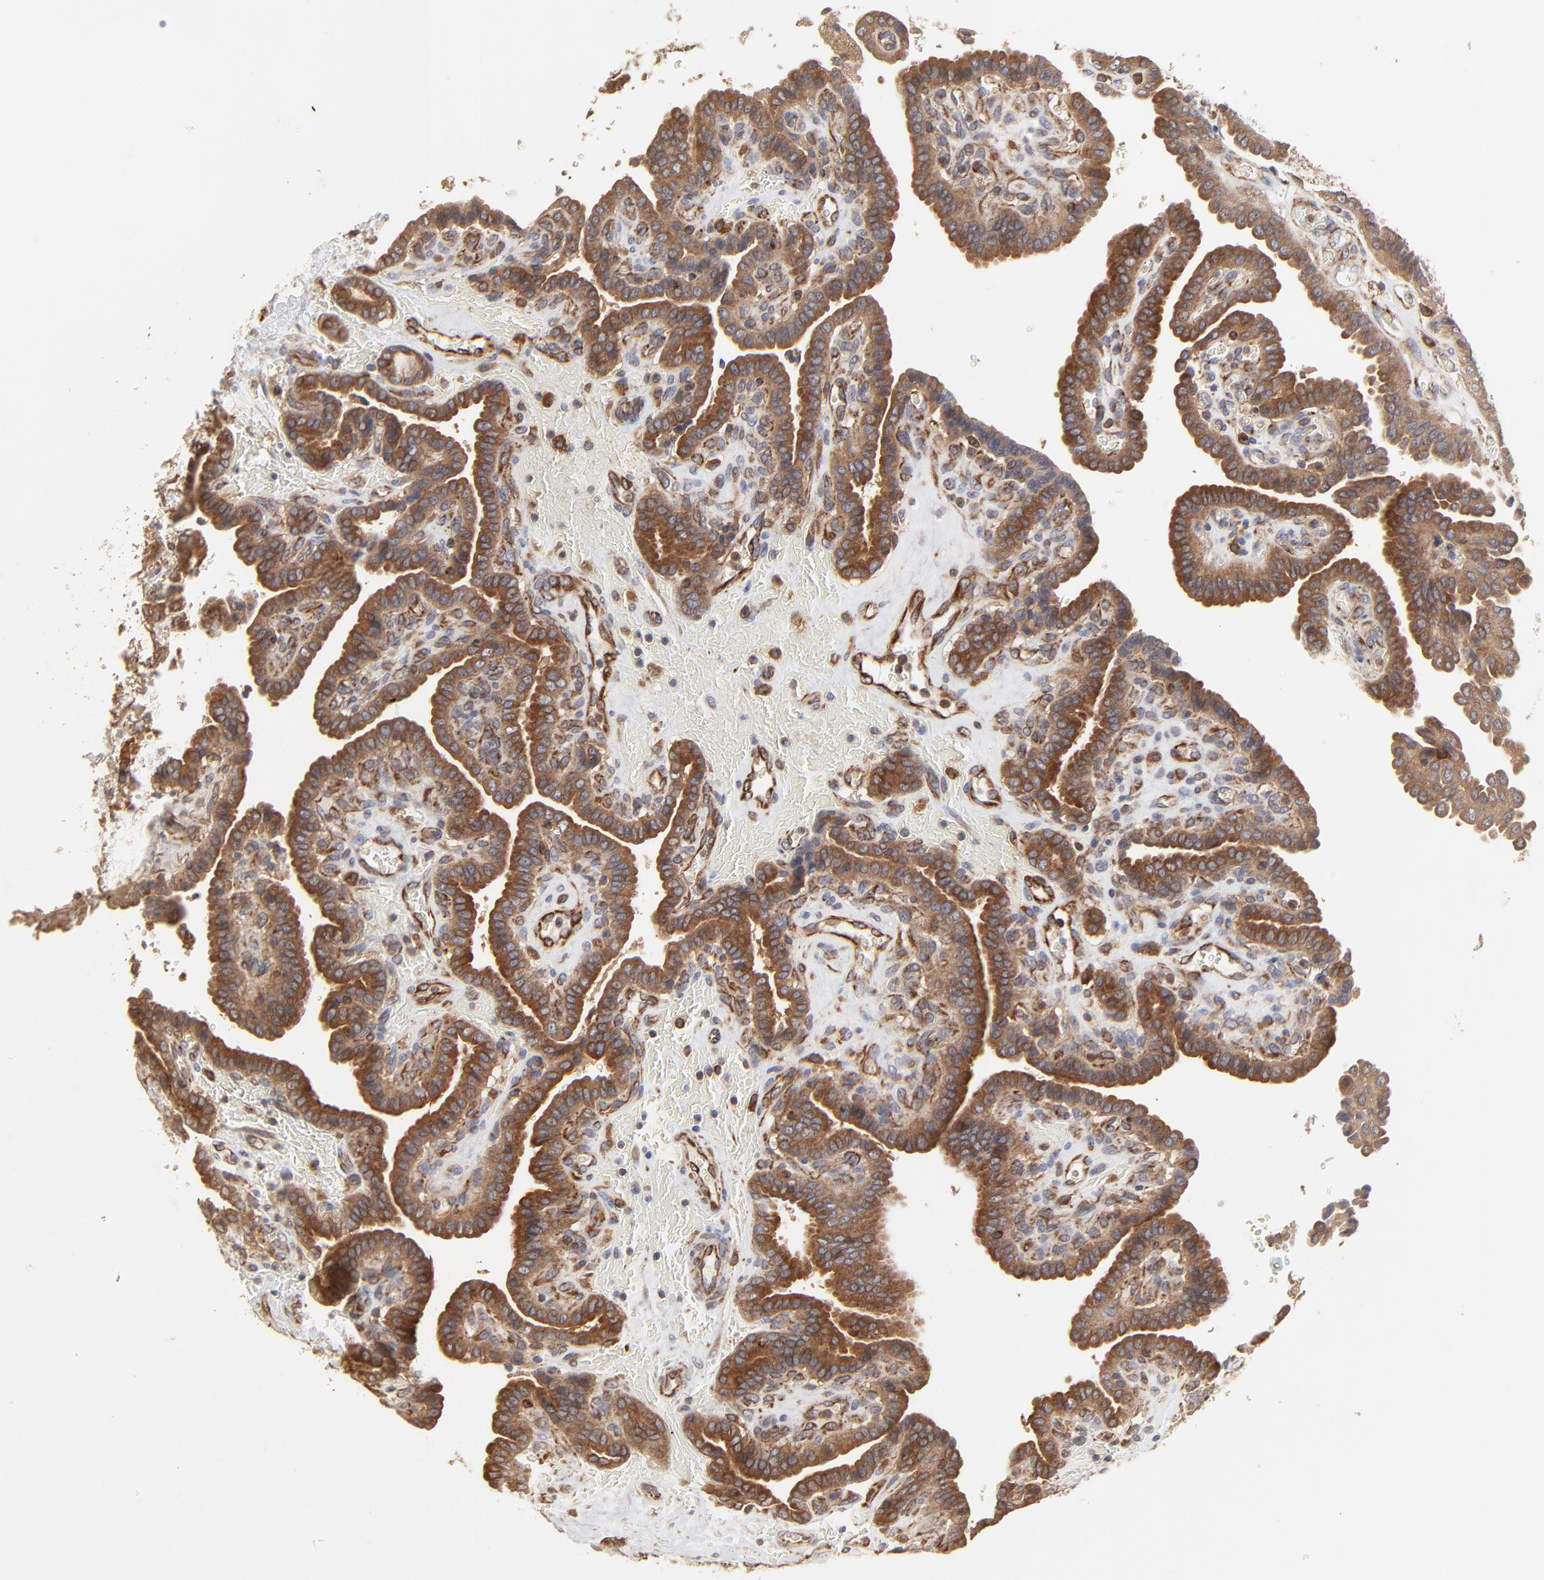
{"staining": {"intensity": "strong", "quantity": ">75%", "location": "cytoplasmic/membranous"}, "tissue": "thyroid cancer", "cell_type": "Tumor cells", "image_type": "cancer", "snomed": [{"axis": "morphology", "description": "Papillary adenocarcinoma, NOS"}, {"axis": "topography", "description": "Thyroid gland"}], "caption": "DAB immunohistochemical staining of human thyroid cancer demonstrates strong cytoplasmic/membranous protein expression in approximately >75% of tumor cells. (DAB IHC, brown staining for protein, blue staining for nuclei).", "gene": "RAB9A", "patient": {"sex": "male", "age": 87}}